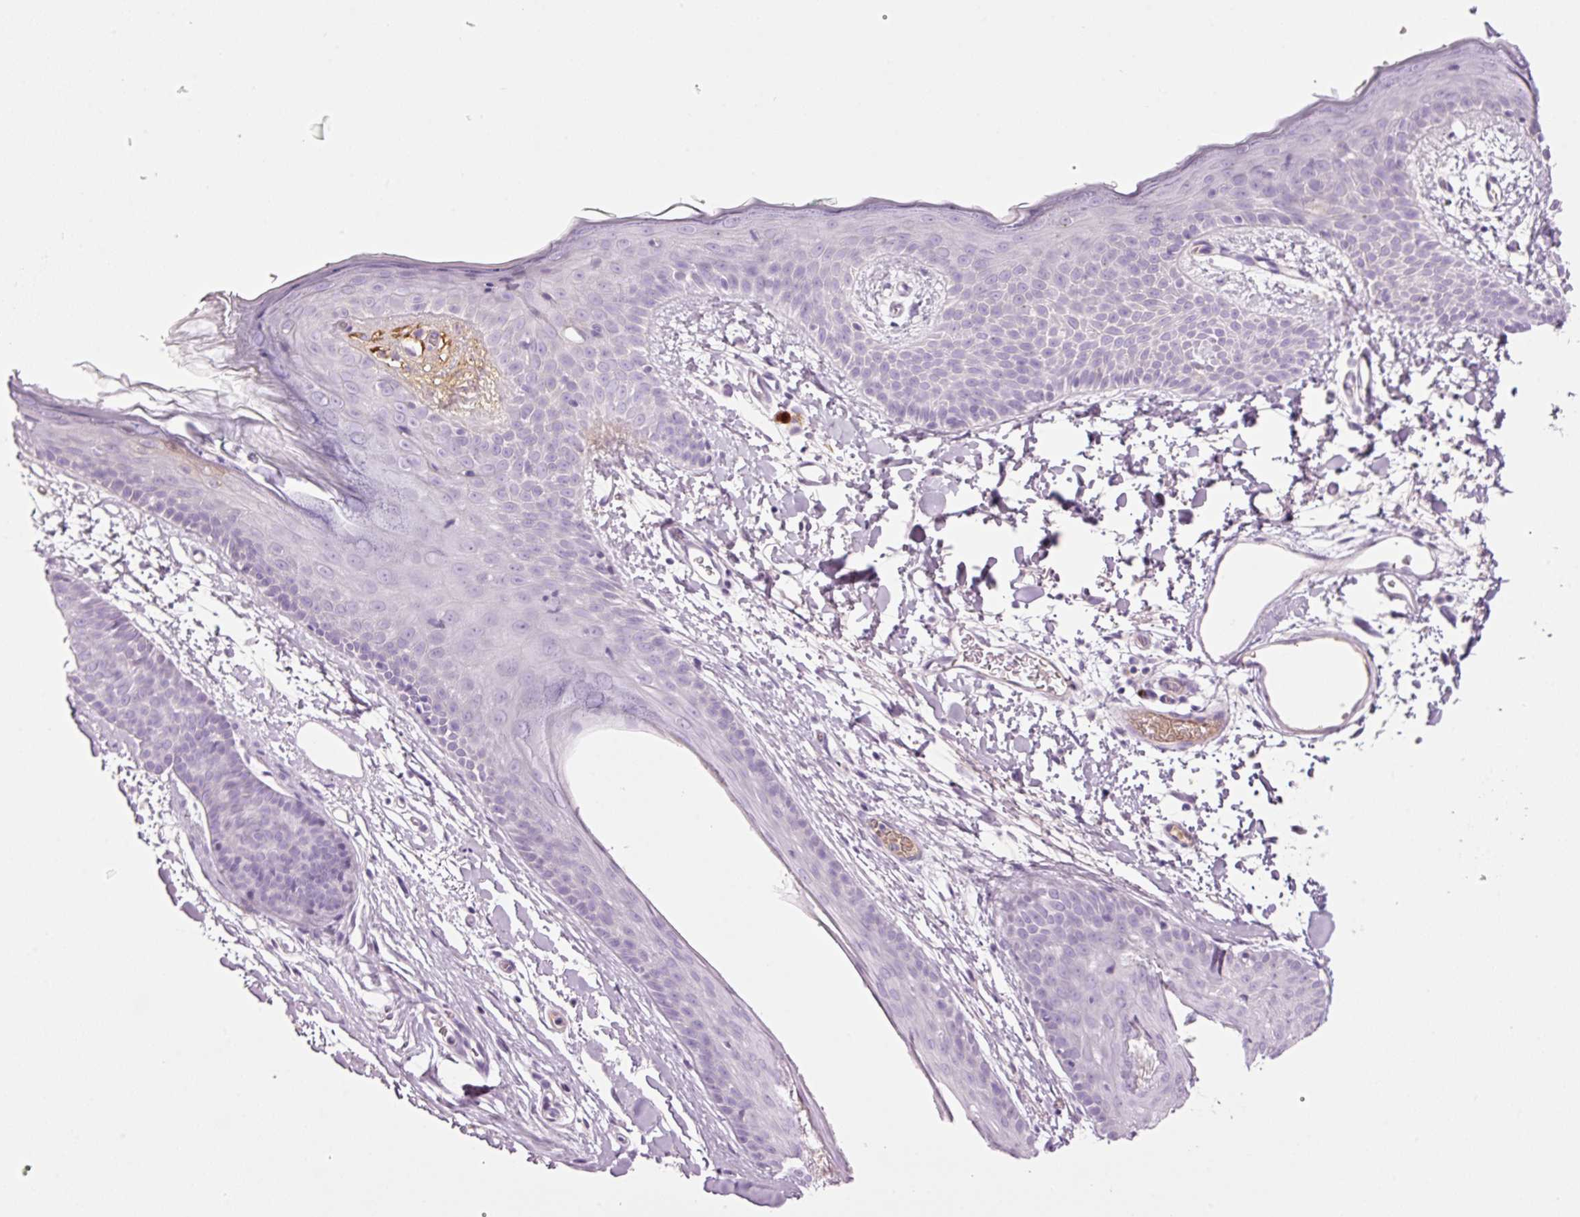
{"staining": {"intensity": "negative", "quantity": "none", "location": "none"}, "tissue": "skin", "cell_type": "Fibroblasts", "image_type": "normal", "snomed": [{"axis": "morphology", "description": "Normal tissue, NOS"}, {"axis": "topography", "description": "Skin"}], "caption": "Fibroblasts are negative for protein expression in unremarkable human skin. Brightfield microscopy of immunohistochemistry (IHC) stained with DAB (3,3'-diaminobenzidine) (brown) and hematoxylin (blue), captured at high magnification.", "gene": "KLF1", "patient": {"sex": "male", "age": 79}}